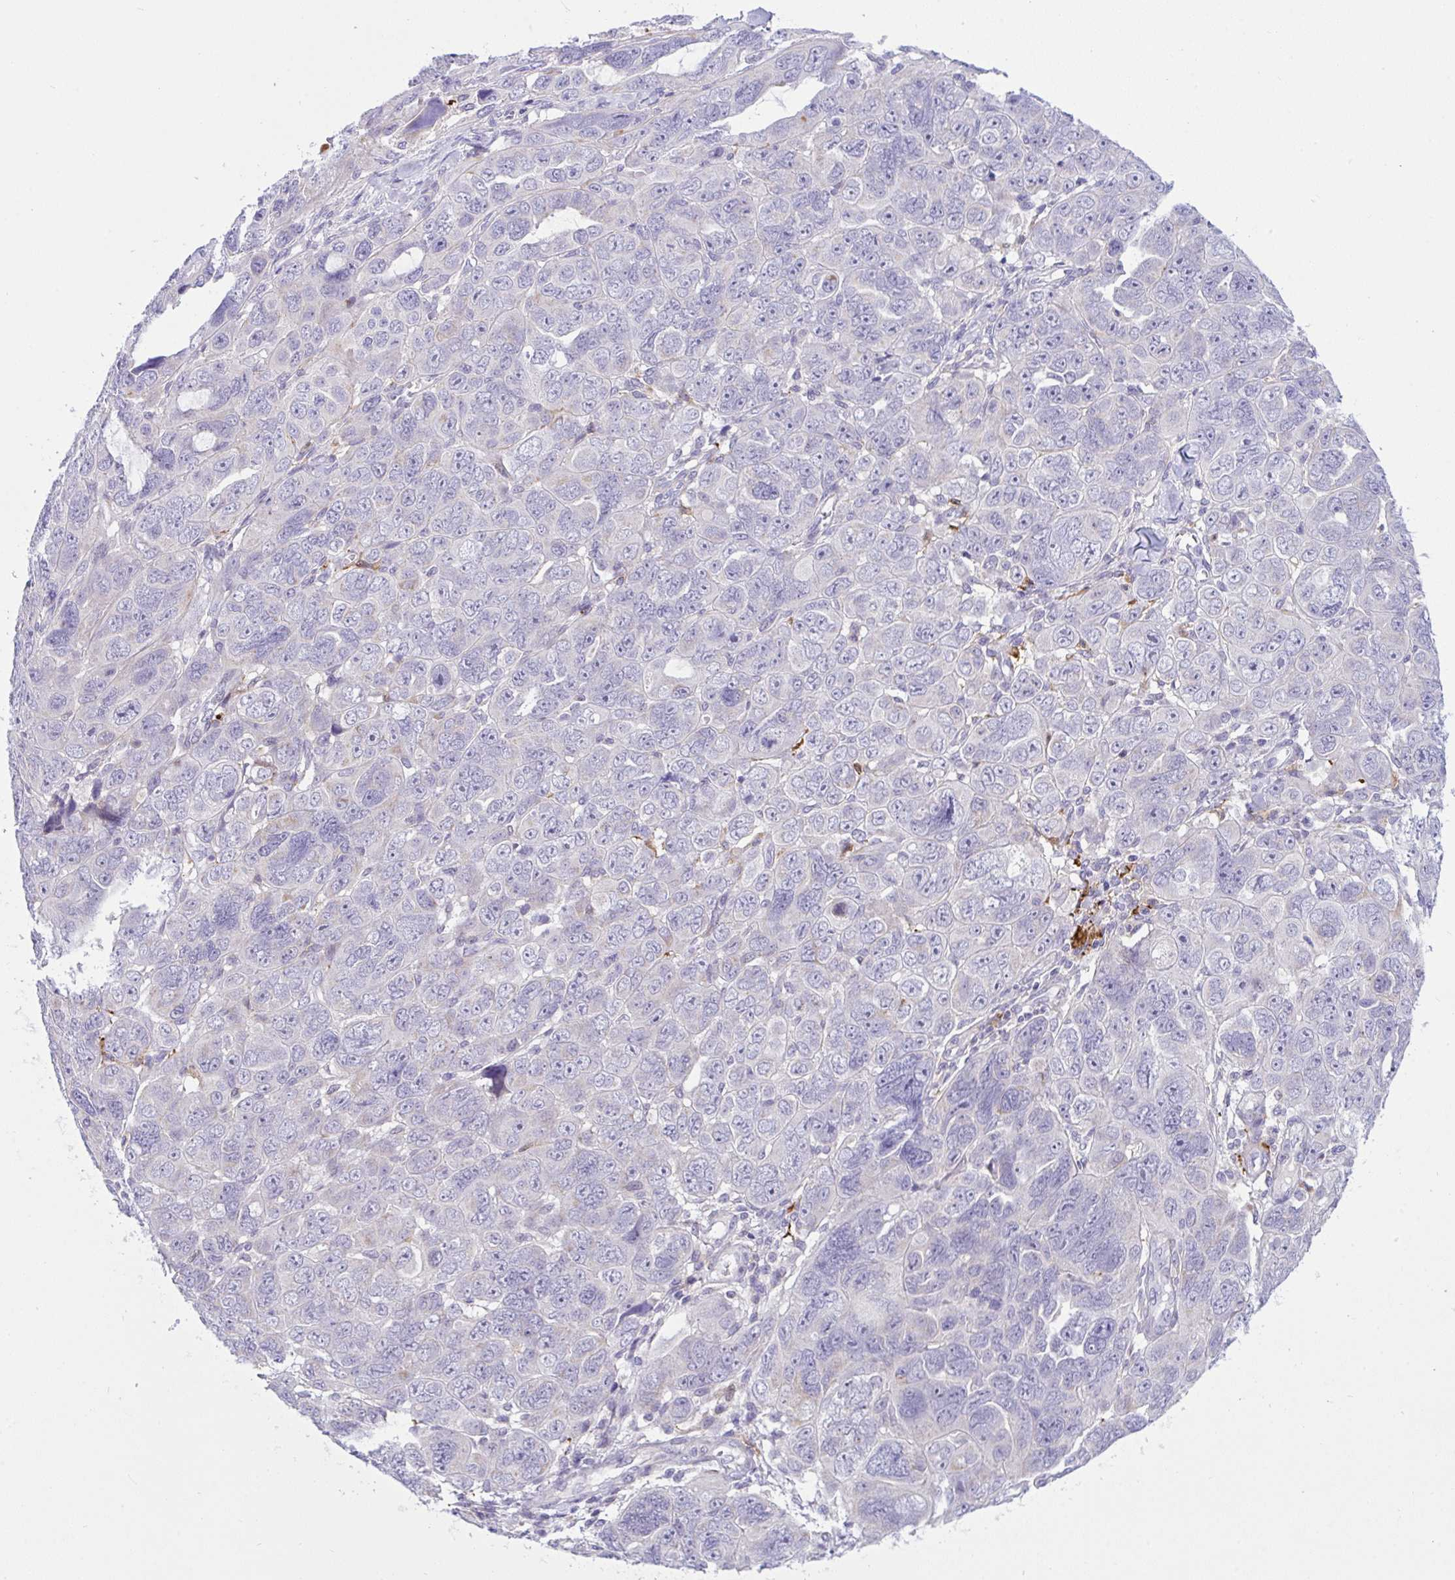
{"staining": {"intensity": "negative", "quantity": "none", "location": "none"}, "tissue": "ovarian cancer", "cell_type": "Tumor cells", "image_type": "cancer", "snomed": [{"axis": "morphology", "description": "Cystadenocarcinoma, serous, NOS"}, {"axis": "topography", "description": "Ovary"}], "caption": "Ovarian serous cystadenocarcinoma stained for a protein using IHC demonstrates no positivity tumor cells.", "gene": "DTX3", "patient": {"sex": "female", "age": 63}}